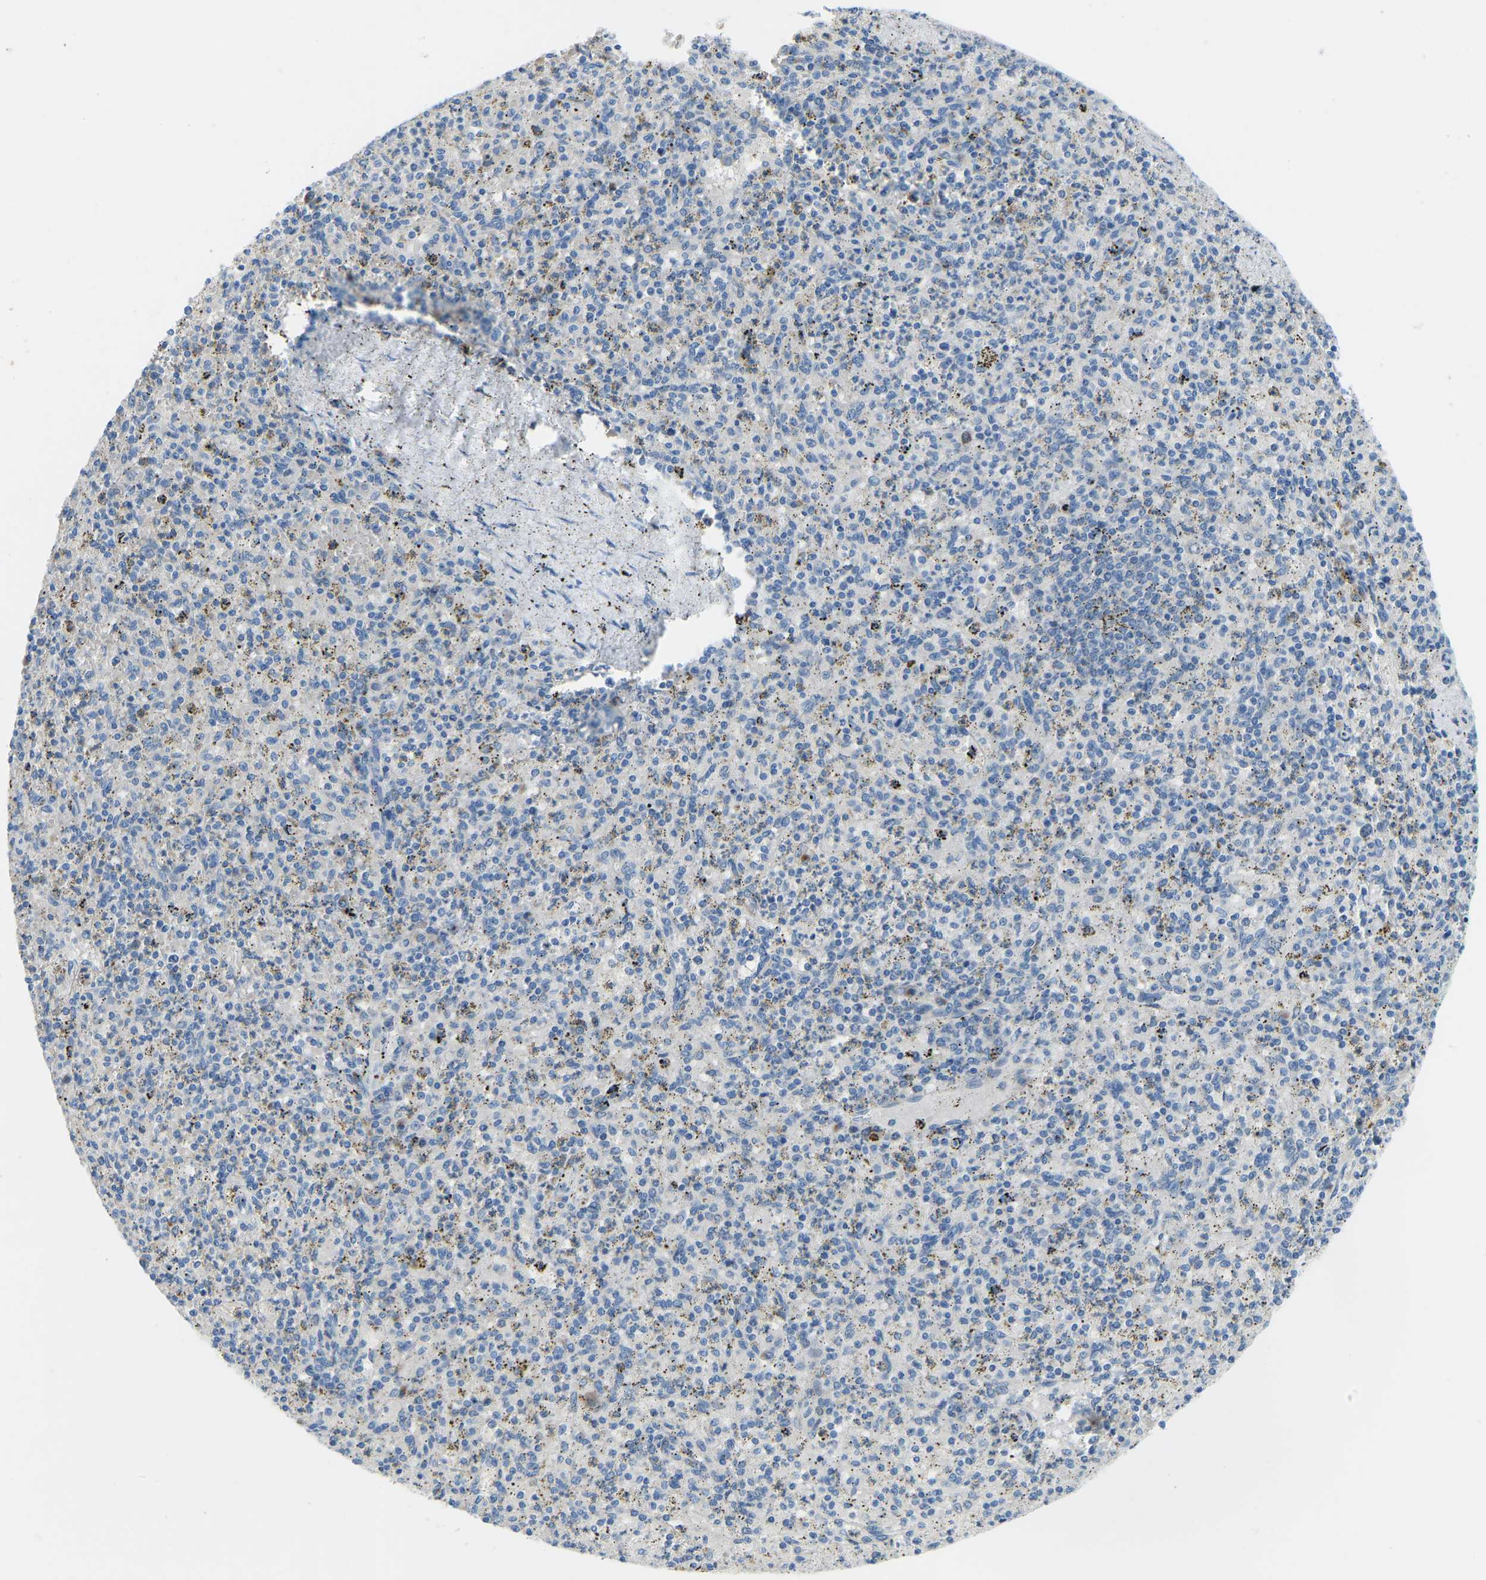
{"staining": {"intensity": "negative", "quantity": "none", "location": "none"}, "tissue": "spleen", "cell_type": "Cells in red pulp", "image_type": "normal", "snomed": [{"axis": "morphology", "description": "Normal tissue, NOS"}, {"axis": "topography", "description": "Spleen"}], "caption": "Cells in red pulp show no significant protein positivity in unremarkable spleen. (DAB immunohistochemistry (IHC) with hematoxylin counter stain).", "gene": "COL15A1", "patient": {"sex": "male", "age": 72}}